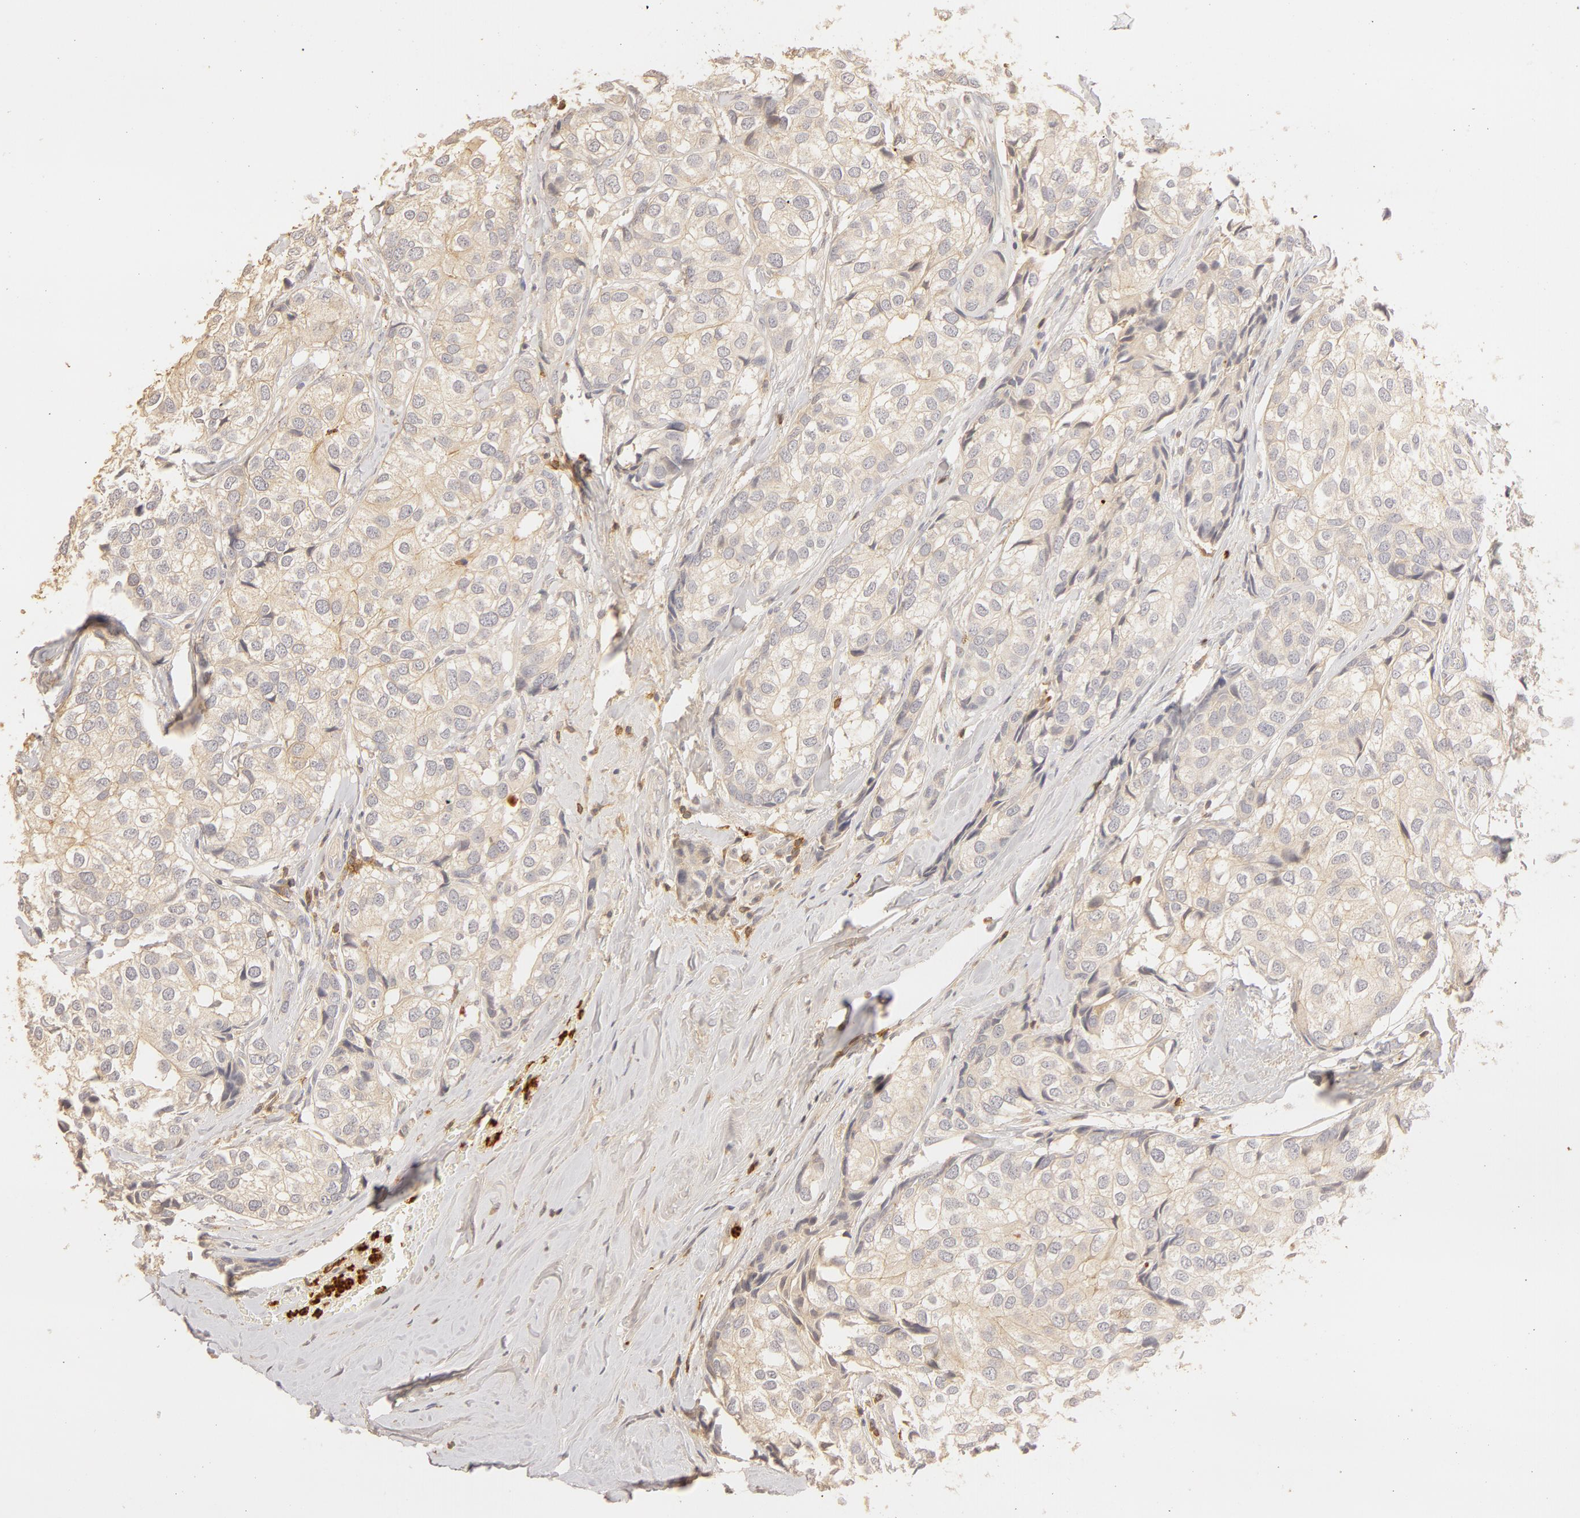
{"staining": {"intensity": "negative", "quantity": "none", "location": "none"}, "tissue": "breast cancer", "cell_type": "Tumor cells", "image_type": "cancer", "snomed": [{"axis": "morphology", "description": "Duct carcinoma"}, {"axis": "topography", "description": "Breast"}], "caption": "Micrograph shows no significant protein expression in tumor cells of breast cancer (intraductal carcinoma).", "gene": "C1R", "patient": {"sex": "female", "age": 68}}